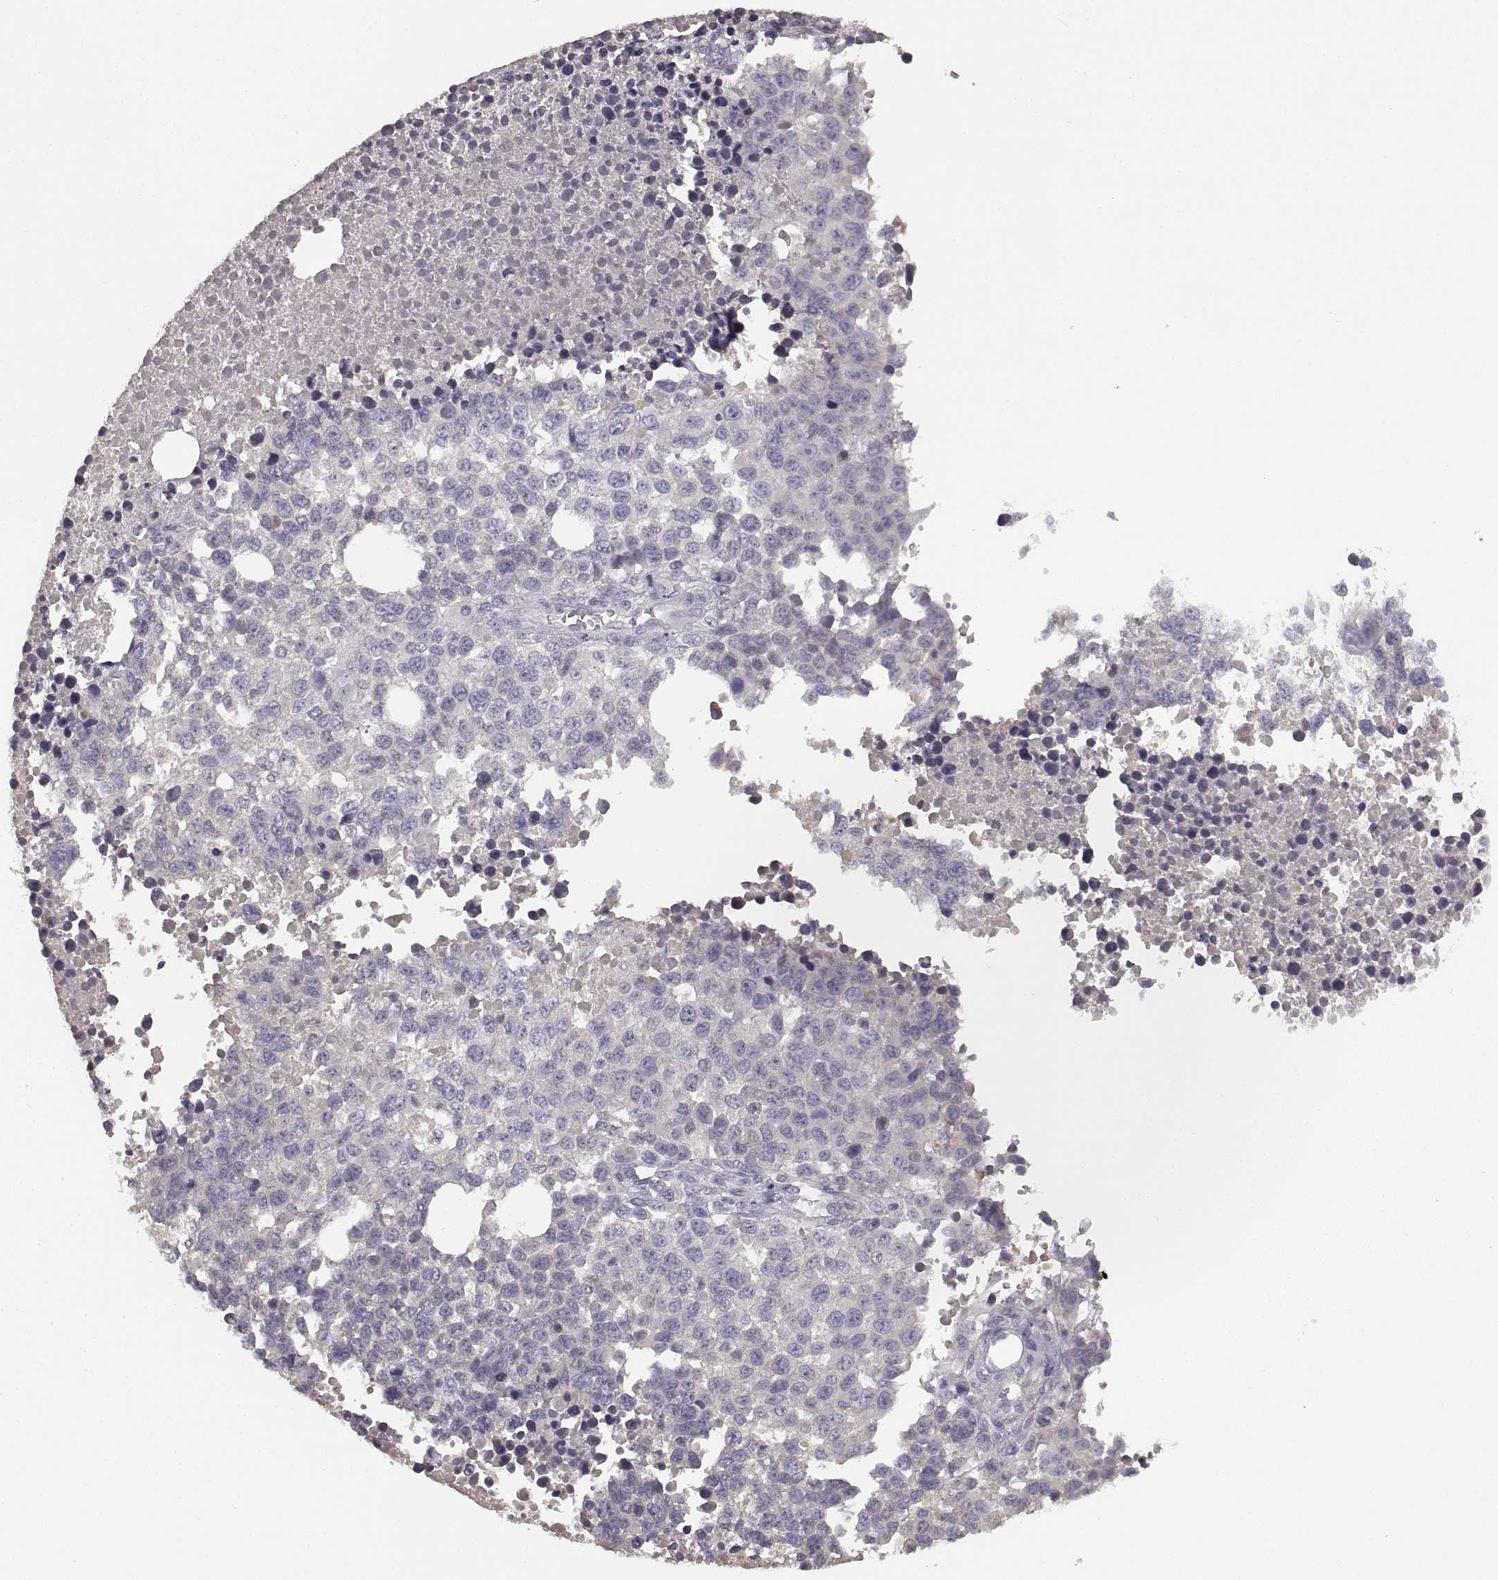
{"staining": {"intensity": "negative", "quantity": "none", "location": "none"}, "tissue": "melanoma", "cell_type": "Tumor cells", "image_type": "cancer", "snomed": [{"axis": "morphology", "description": "Malignant melanoma, Metastatic site"}, {"axis": "topography", "description": "Skin"}], "caption": "Immunohistochemical staining of human malignant melanoma (metastatic site) displays no significant expression in tumor cells. (Stains: DAB immunohistochemistry (IHC) with hematoxylin counter stain, Microscopy: brightfield microscopy at high magnification).", "gene": "RUNDC3A", "patient": {"sex": "male", "age": 84}}